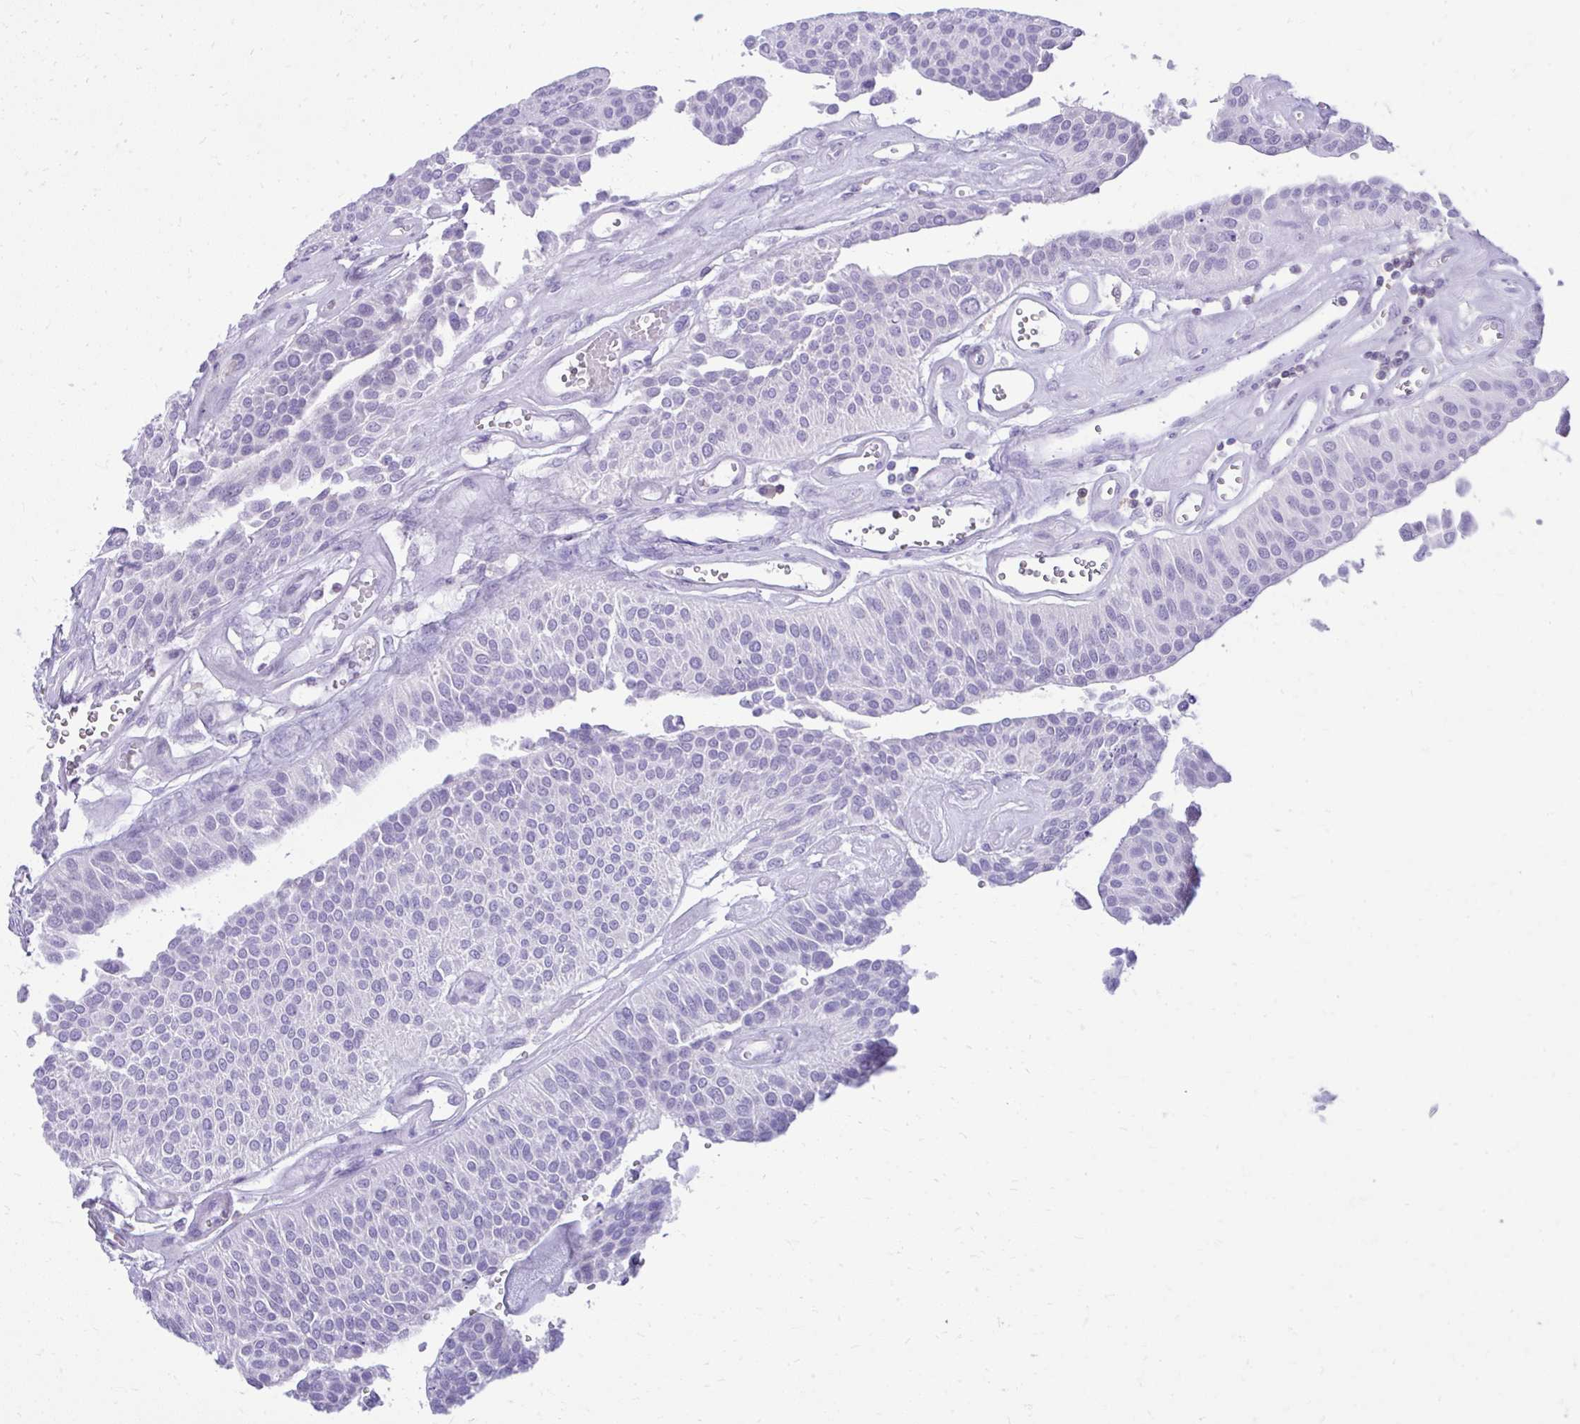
{"staining": {"intensity": "negative", "quantity": "none", "location": "none"}, "tissue": "urothelial cancer", "cell_type": "Tumor cells", "image_type": "cancer", "snomed": [{"axis": "morphology", "description": "Urothelial carcinoma, NOS"}, {"axis": "topography", "description": "Urinary bladder"}], "caption": "IHC of human urothelial cancer demonstrates no positivity in tumor cells.", "gene": "GPRIN3", "patient": {"sex": "male", "age": 55}}